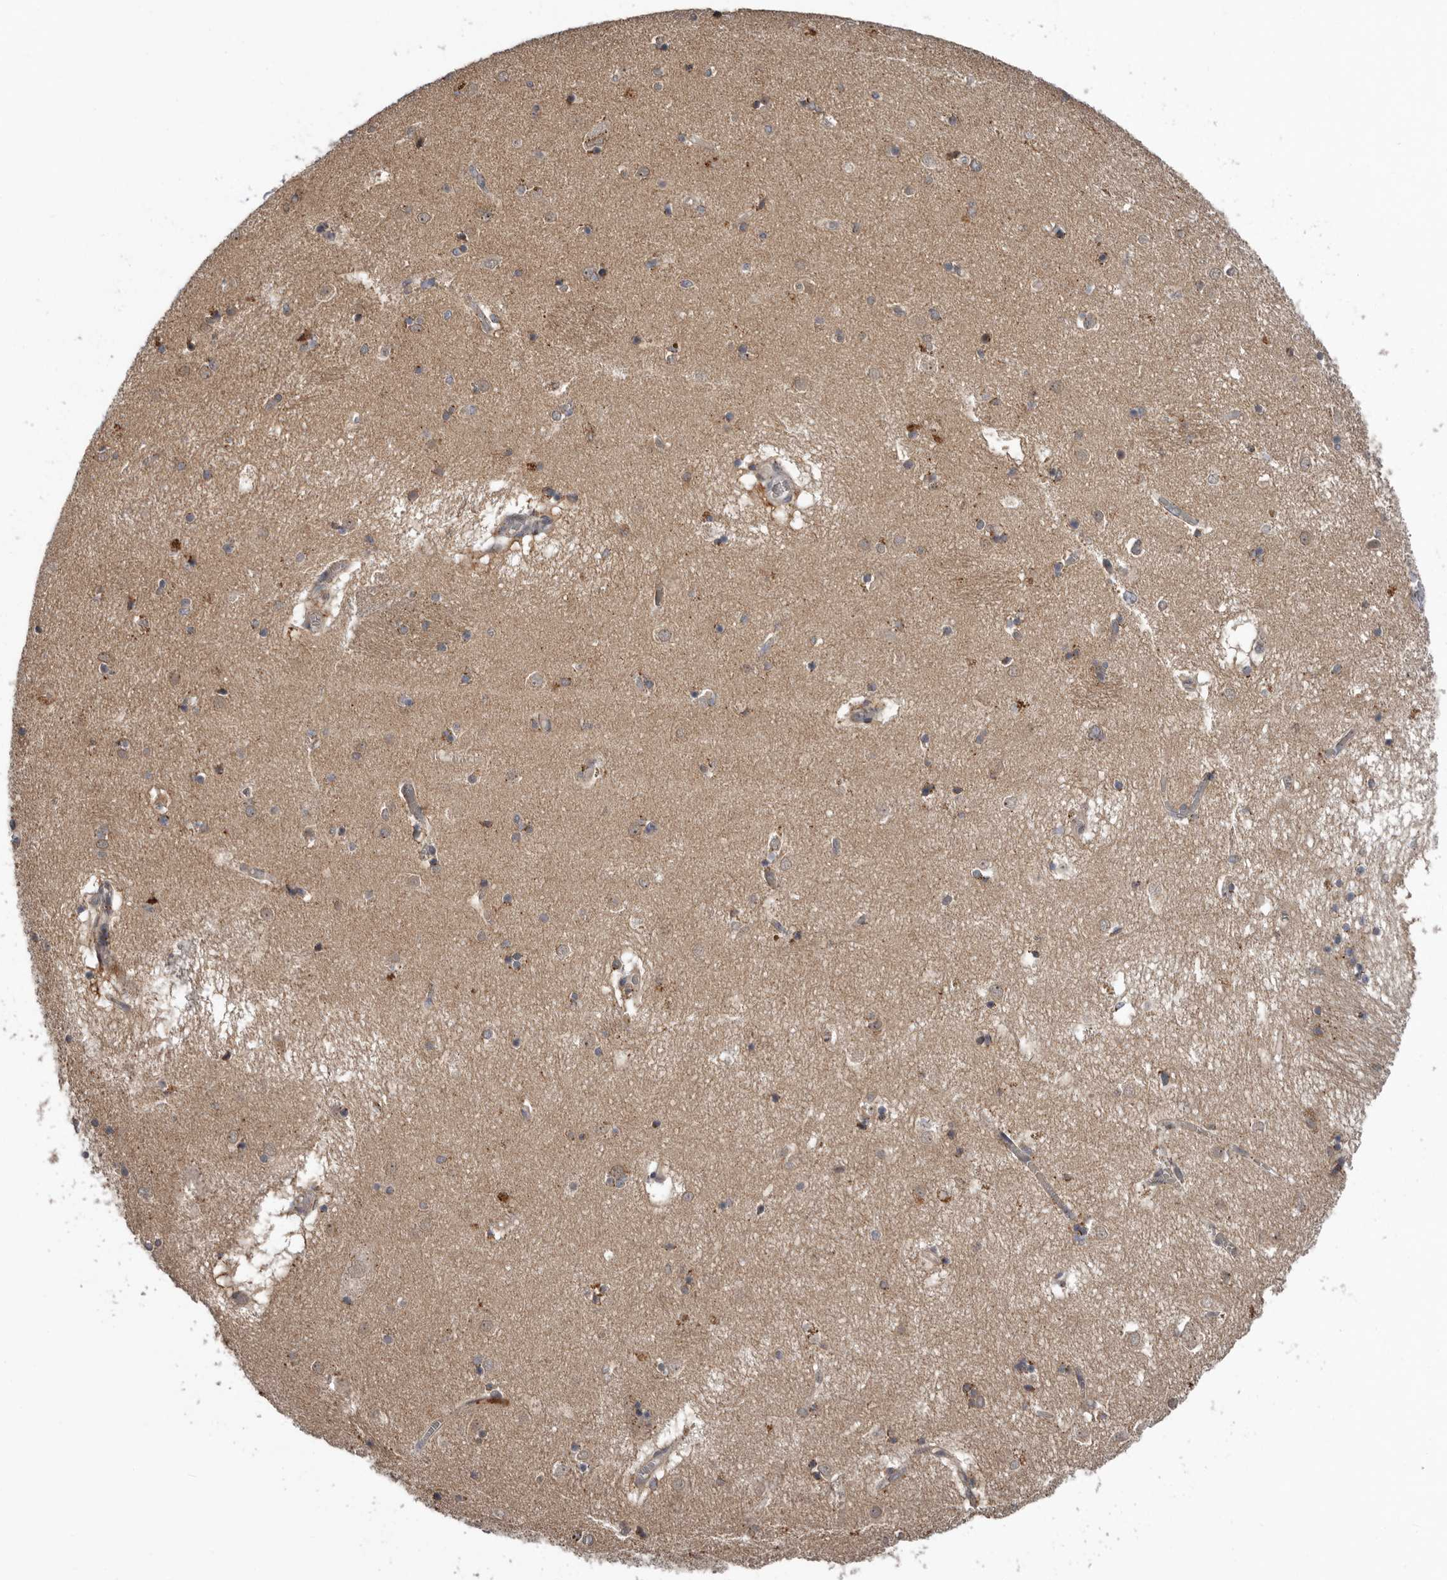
{"staining": {"intensity": "weak", "quantity": "25%-75%", "location": "cytoplasmic/membranous"}, "tissue": "caudate", "cell_type": "Glial cells", "image_type": "normal", "snomed": [{"axis": "morphology", "description": "Normal tissue, NOS"}, {"axis": "topography", "description": "Lateral ventricle wall"}], "caption": "Brown immunohistochemical staining in unremarkable caudate demonstrates weak cytoplasmic/membranous expression in about 25%-75% of glial cells.", "gene": "FGFR4", "patient": {"sex": "male", "age": 70}}